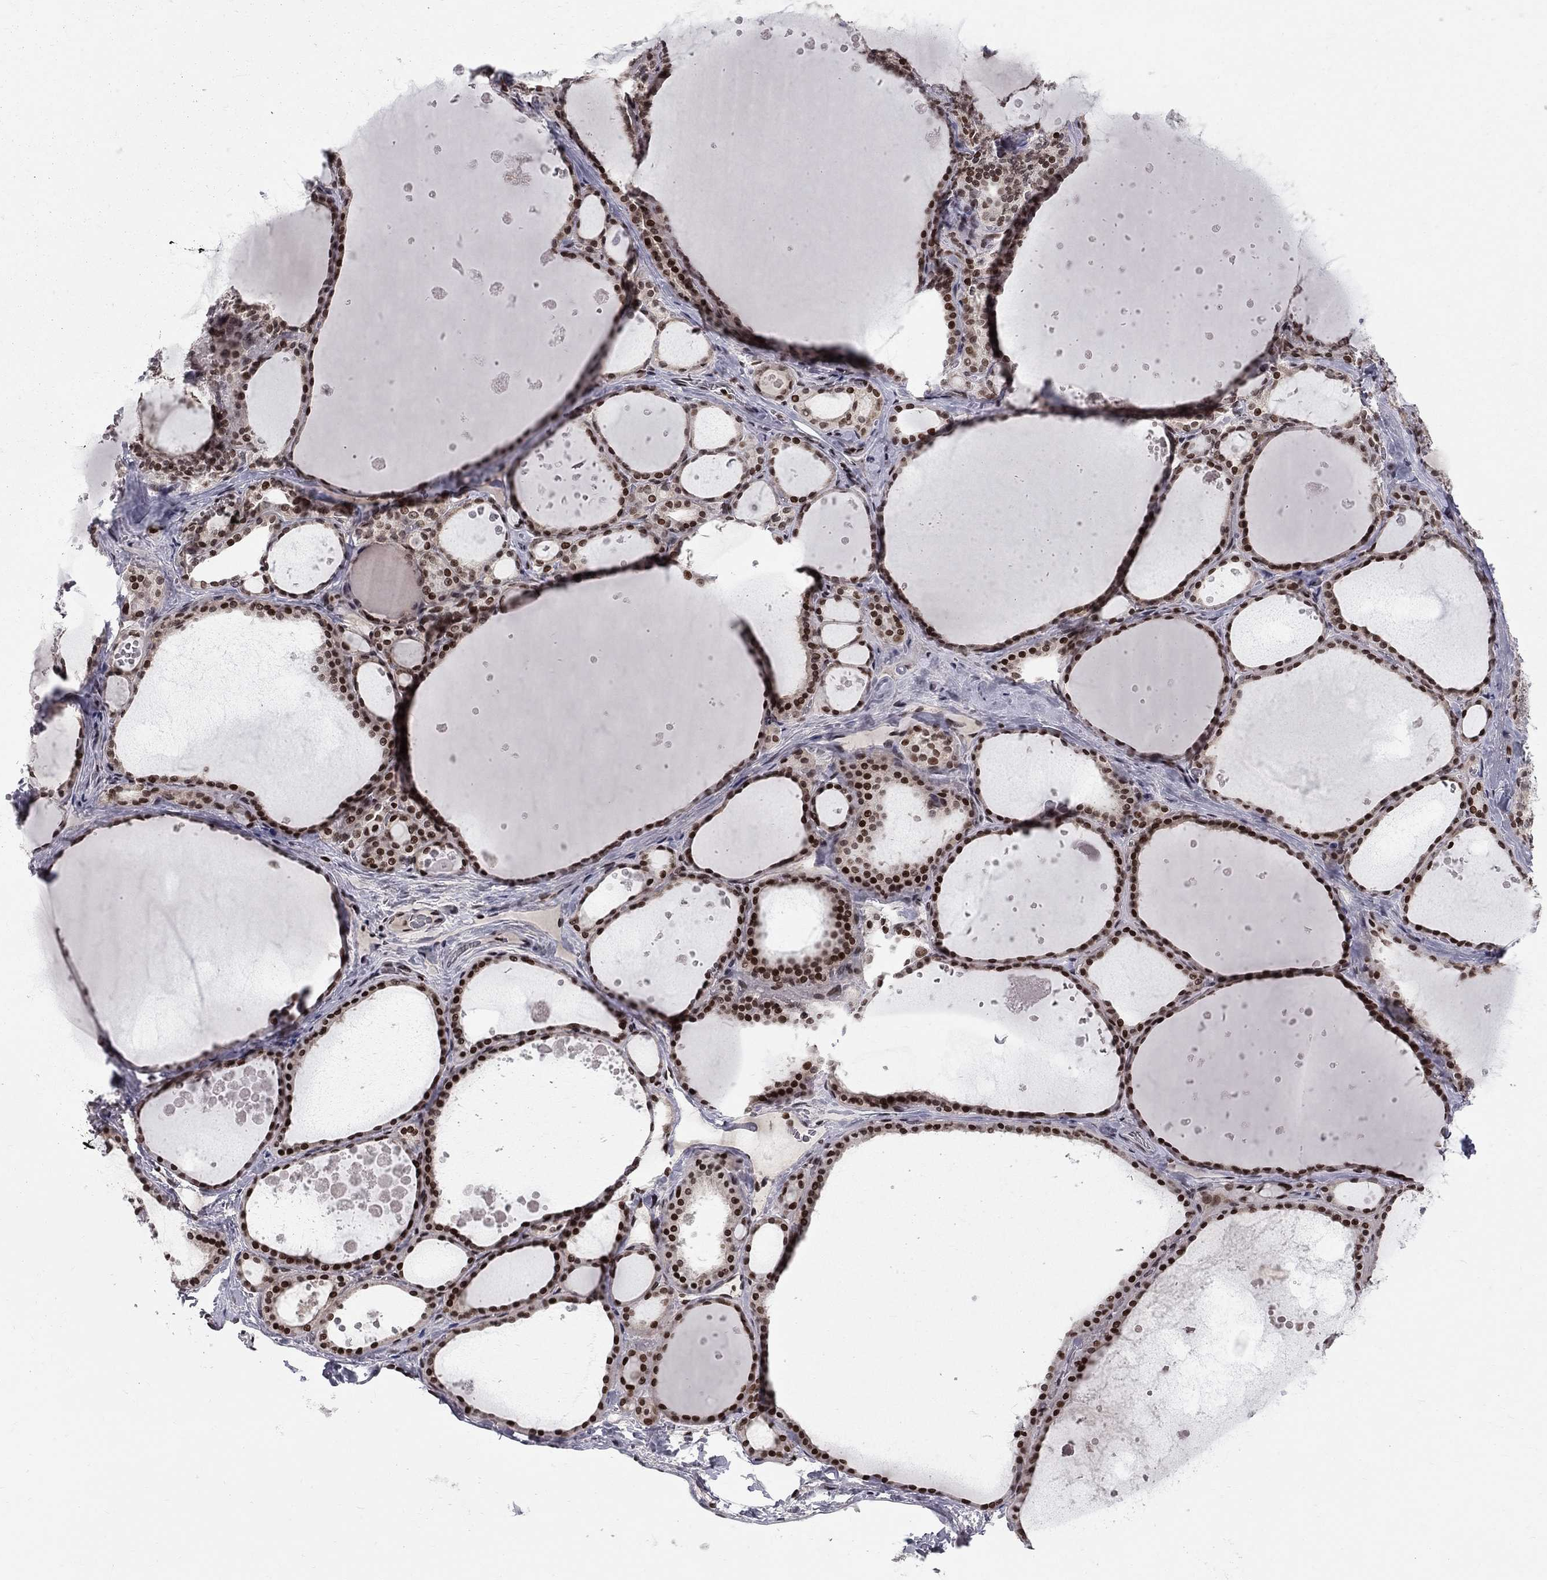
{"staining": {"intensity": "strong", "quantity": ">75%", "location": "nuclear"}, "tissue": "thyroid gland", "cell_type": "Glandular cells", "image_type": "normal", "snomed": [{"axis": "morphology", "description": "Normal tissue, NOS"}, {"axis": "topography", "description": "Thyroid gland"}], "caption": "Glandular cells exhibit high levels of strong nuclear staining in approximately >75% of cells in normal thyroid gland. The protein is shown in brown color, while the nuclei are stained blue.", "gene": "RNASEH2C", "patient": {"sex": "male", "age": 63}}